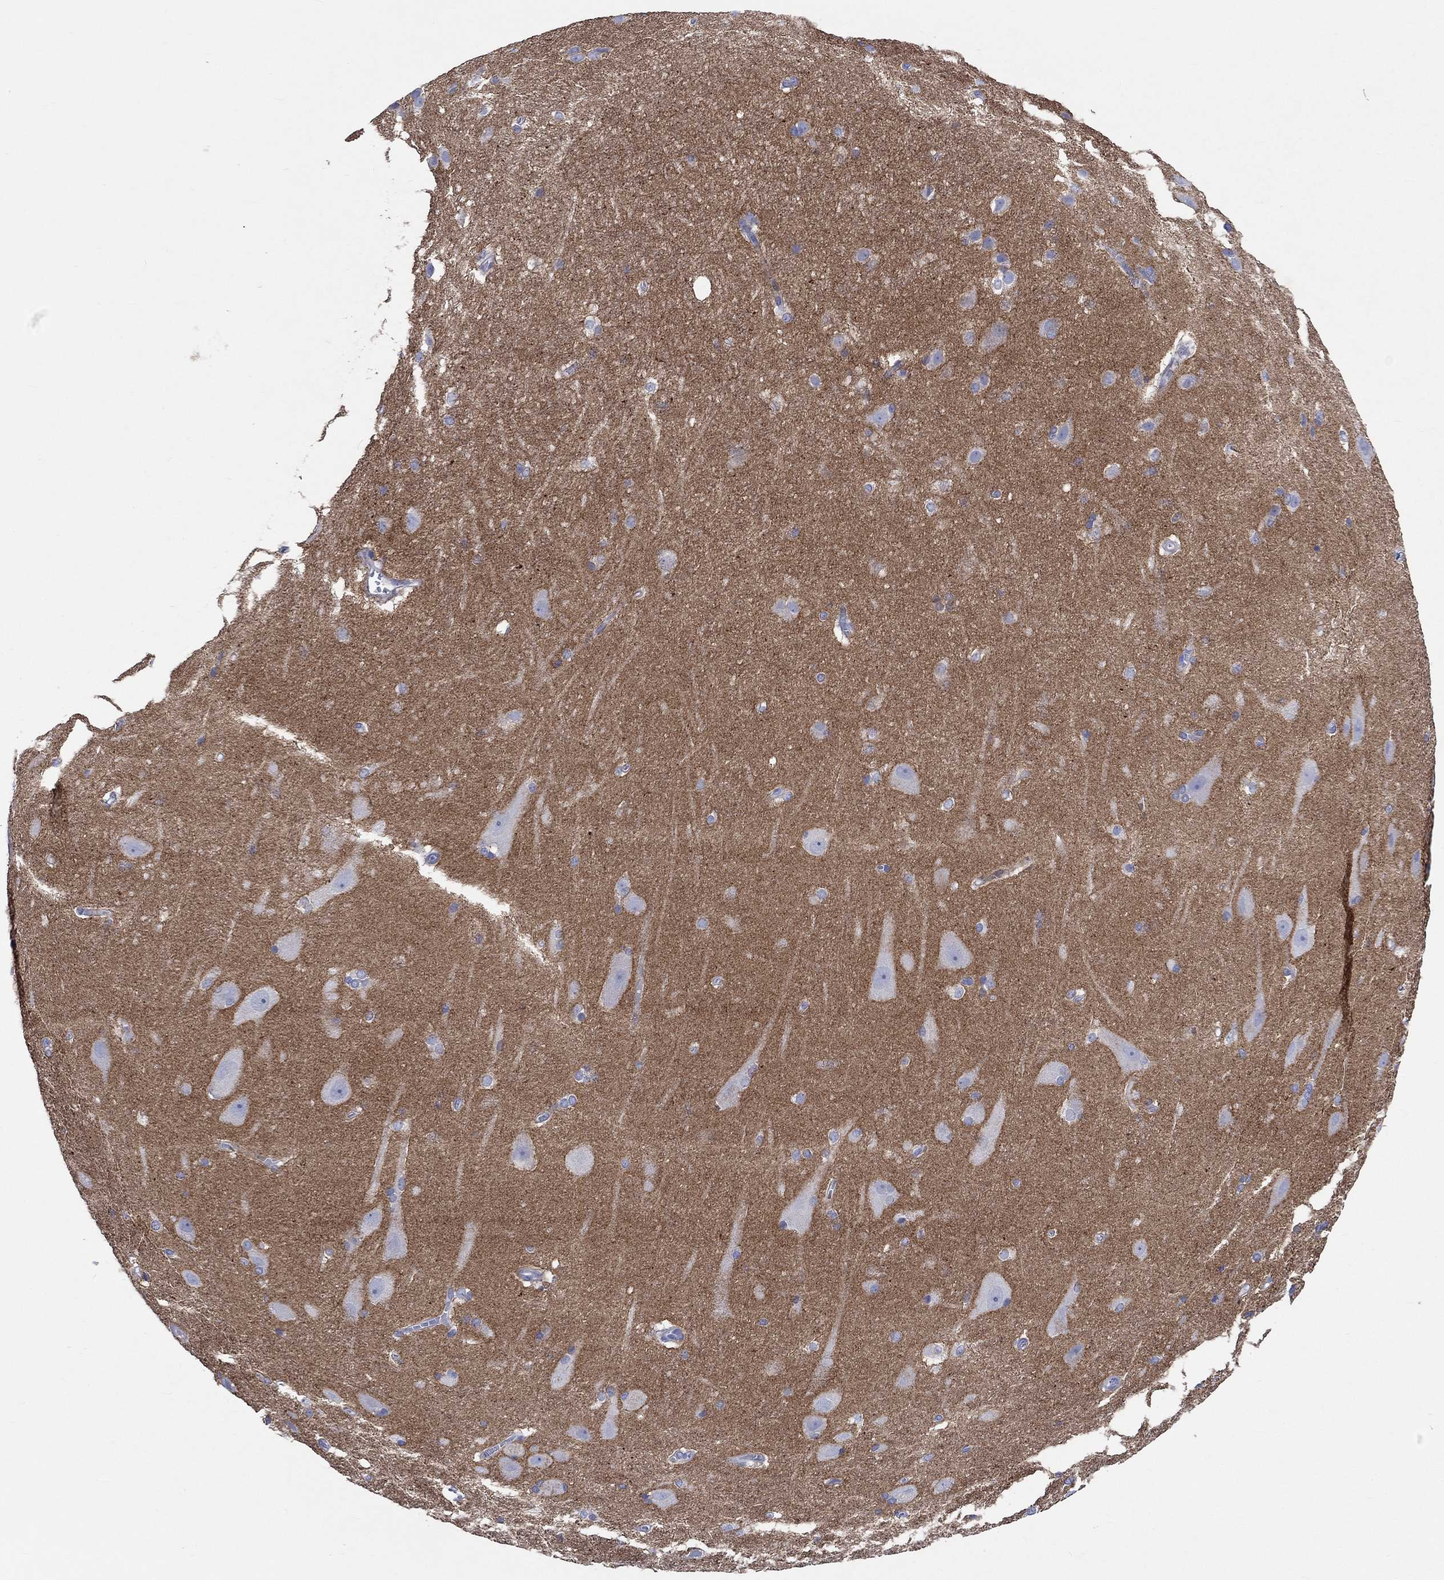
{"staining": {"intensity": "negative", "quantity": "none", "location": "none"}, "tissue": "hippocampus", "cell_type": "Glial cells", "image_type": "normal", "snomed": [{"axis": "morphology", "description": "Normal tissue, NOS"}, {"axis": "topography", "description": "Cerebral cortex"}, {"axis": "topography", "description": "Hippocampus"}], "caption": "A photomicrograph of hippocampus stained for a protein demonstrates no brown staining in glial cells.", "gene": "SHISA4", "patient": {"sex": "female", "age": 19}}